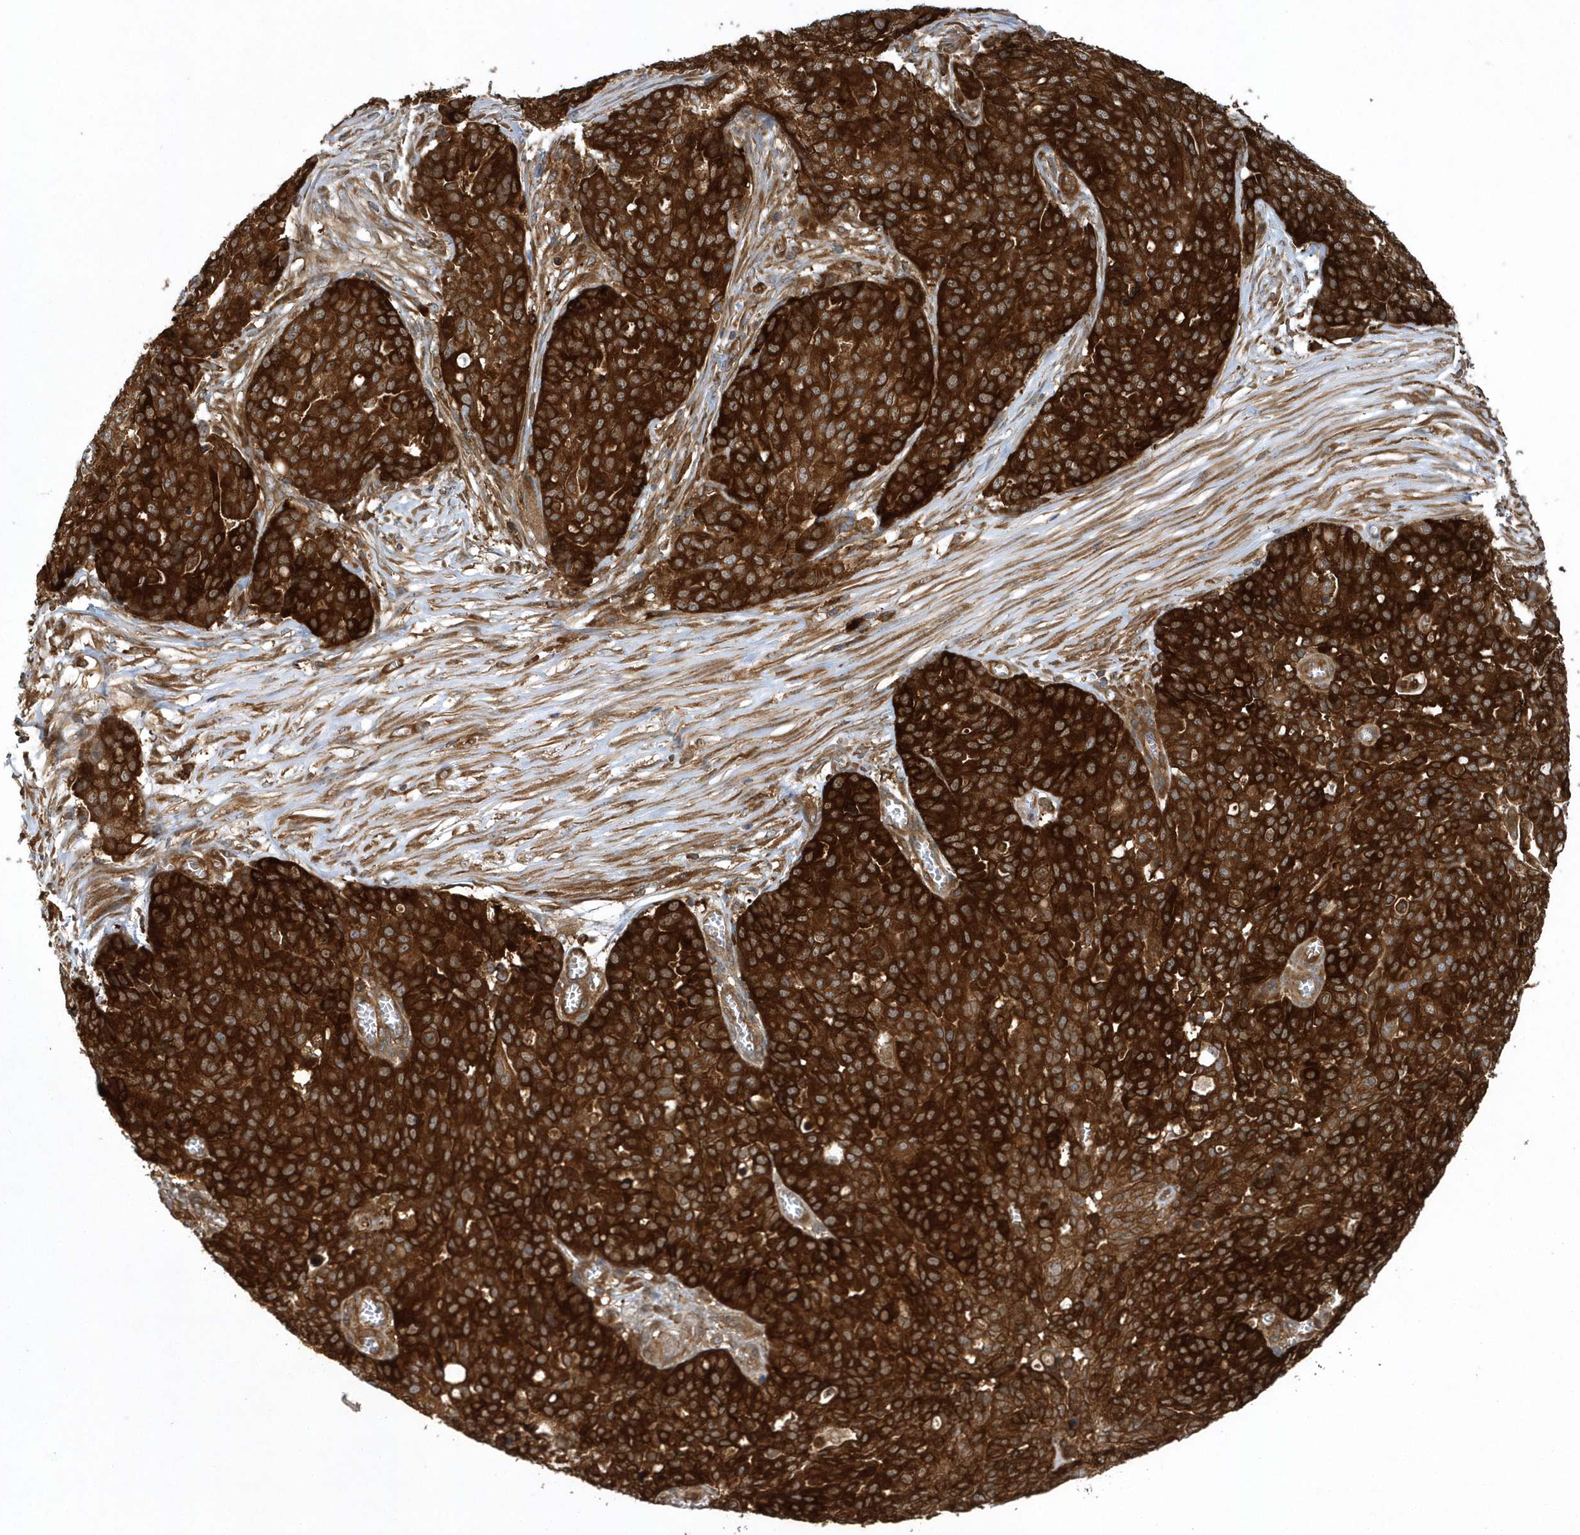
{"staining": {"intensity": "strong", "quantity": ">75%", "location": "cytoplasmic/membranous"}, "tissue": "ovarian cancer", "cell_type": "Tumor cells", "image_type": "cancer", "snomed": [{"axis": "morphology", "description": "Cystadenocarcinoma, serous, NOS"}, {"axis": "topography", "description": "Soft tissue"}, {"axis": "topography", "description": "Ovary"}], "caption": "Ovarian serous cystadenocarcinoma tissue reveals strong cytoplasmic/membranous staining in about >75% of tumor cells", "gene": "PAICS", "patient": {"sex": "female", "age": 57}}